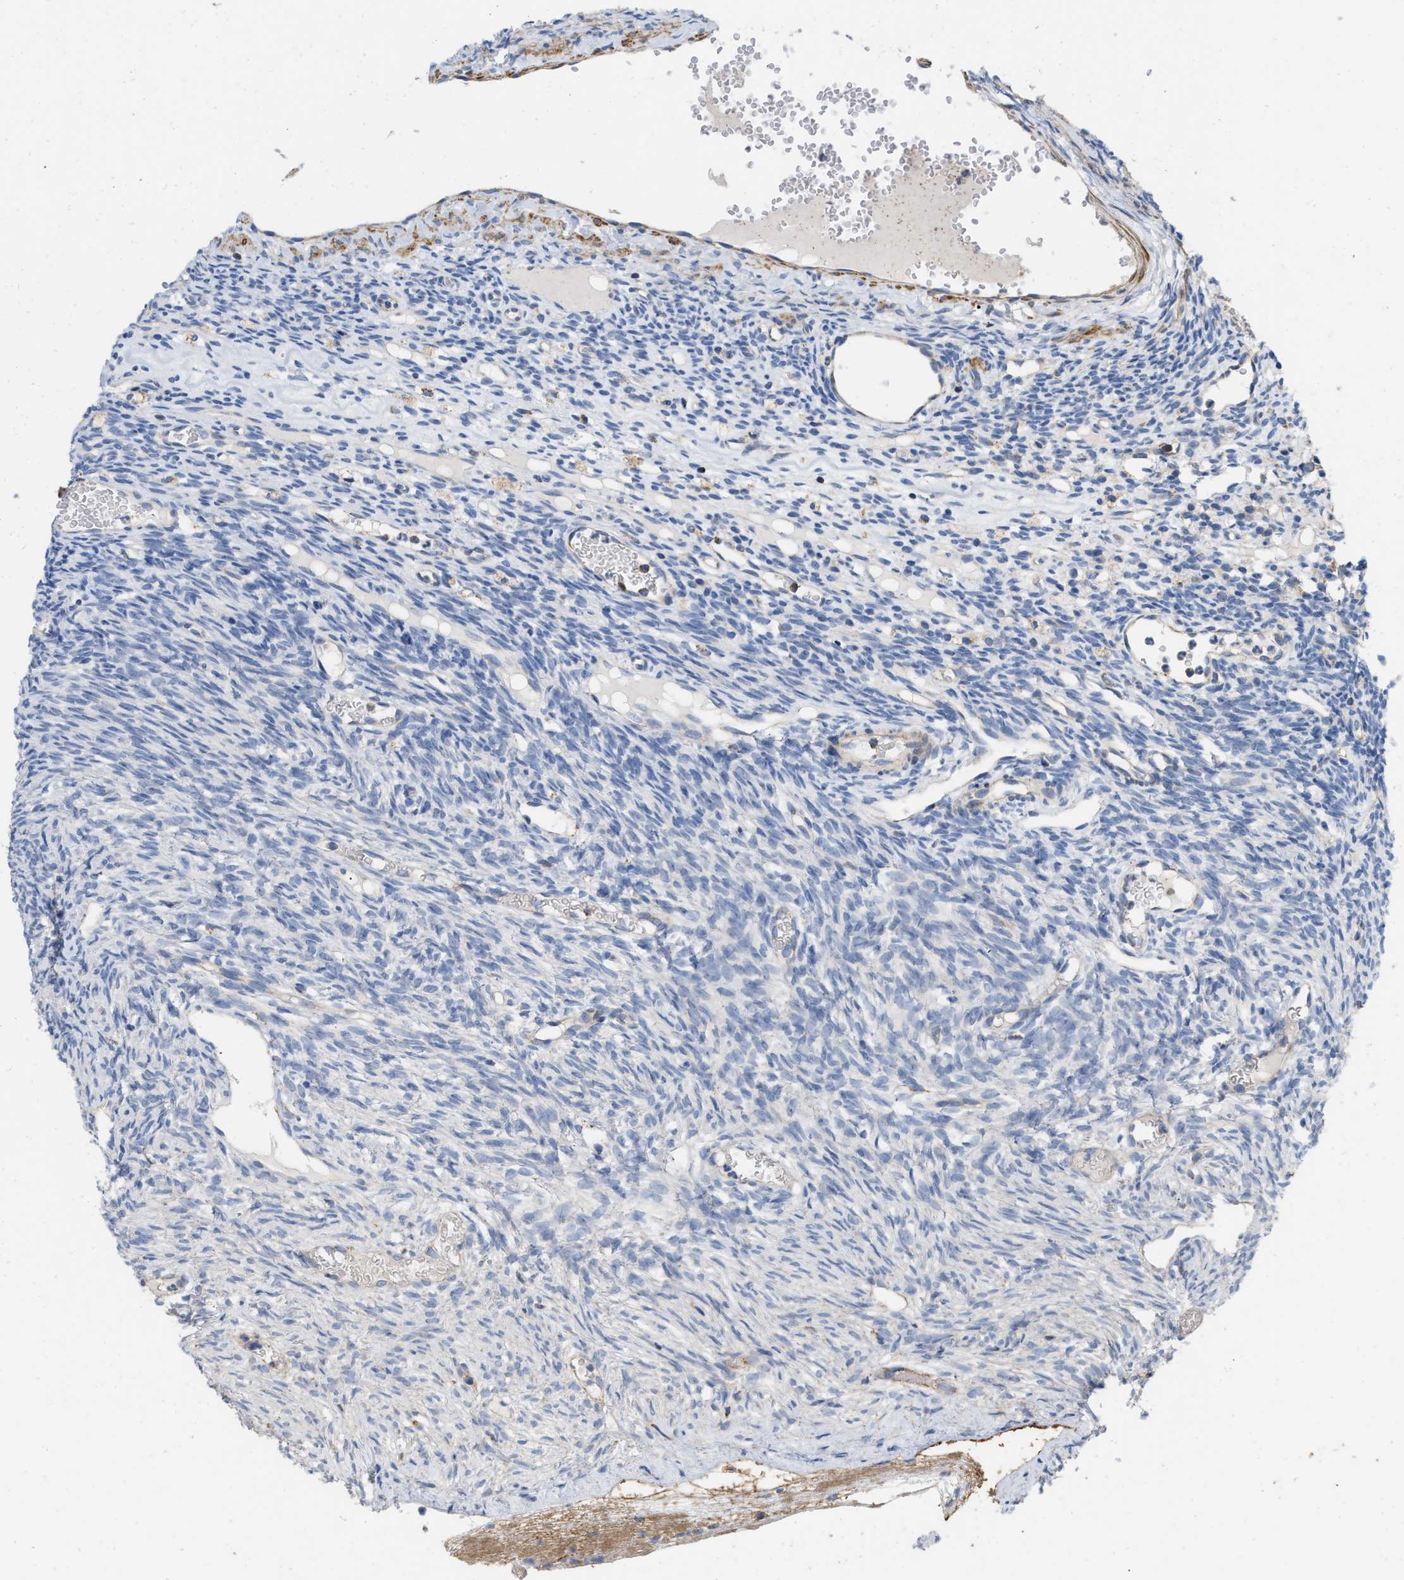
{"staining": {"intensity": "moderate", "quantity": ">75%", "location": "cytoplasmic/membranous"}, "tissue": "ovary", "cell_type": "Follicle cells", "image_type": "normal", "snomed": [{"axis": "morphology", "description": "Normal tissue, NOS"}, {"axis": "topography", "description": "Ovary"}], "caption": "This micrograph reveals immunohistochemistry staining of unremarkable human ovary, with medium moderate cytoplasmic/membranous staining in about >75% of follicle cells.", "gene": "GRB10", "patient": {"sex": "female", "age": 33}}